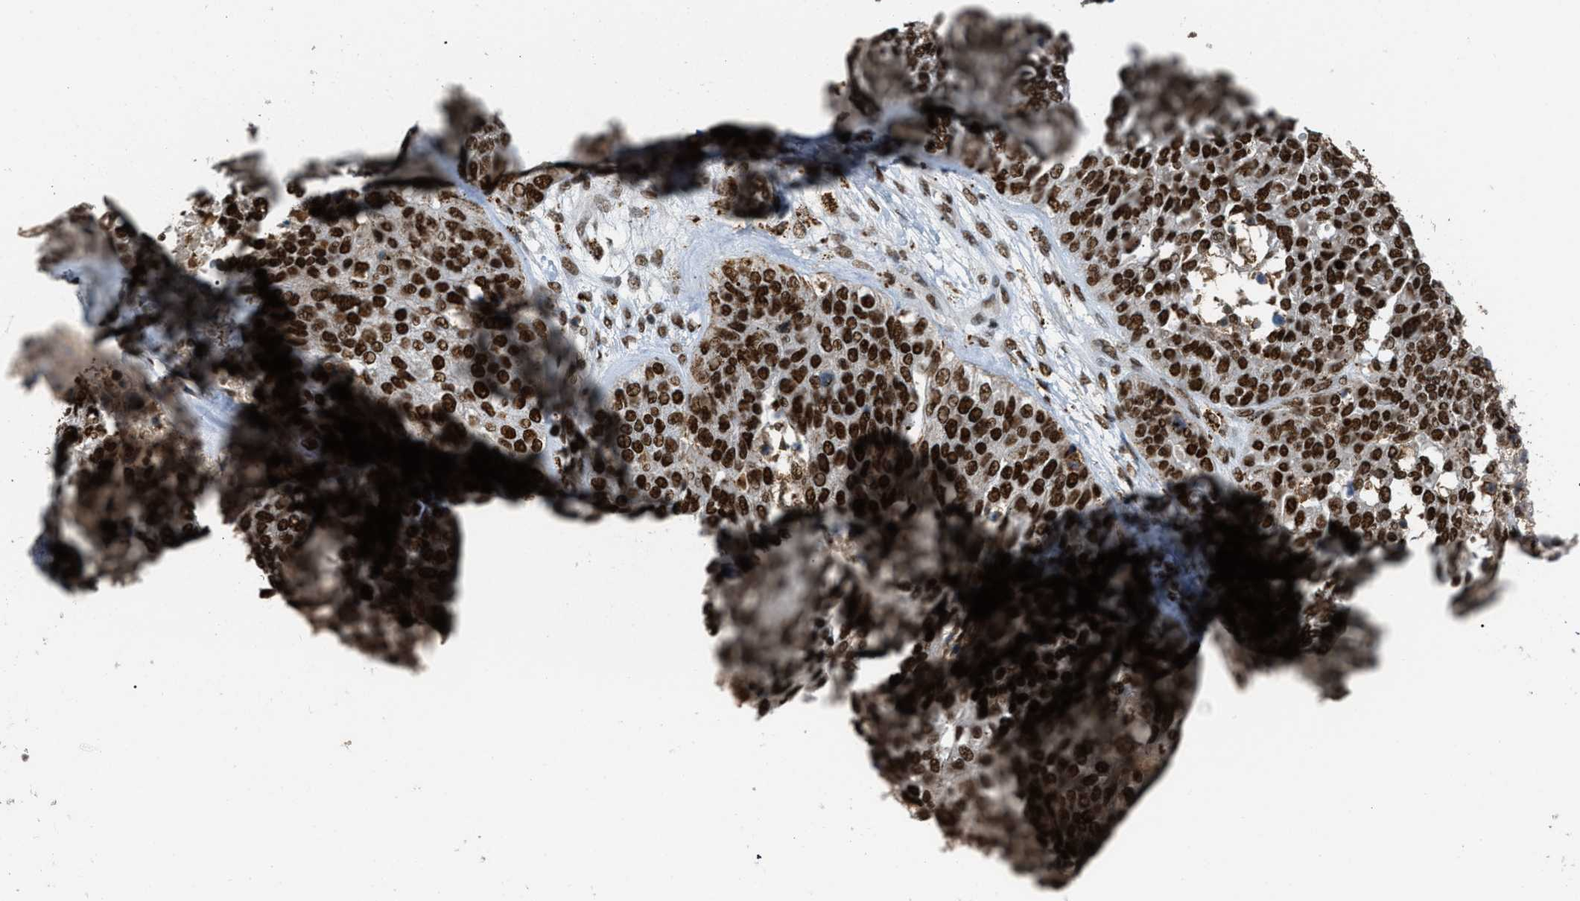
{"staining": {"intensity": "strong", "quantity": ">75%", "location": "nuclear"}, "tissue": "ovarian cancer", "cell_type": "Tumor cells", "image_type": "cancer", "snomed": [{"axis": "morphology", "description": "Cystadenocarcinoma, serous, NOS"}, {"axis": "topography", "description": "Ovary"}], "caption": "Strong nuclear expression for a protein is present in about >75% of tumor cells of ovarian serous cystadenocarcinoma using immunohistochemistry.", "gene": "NUMA1", "patient": {"sex": "female", "age": 44}}